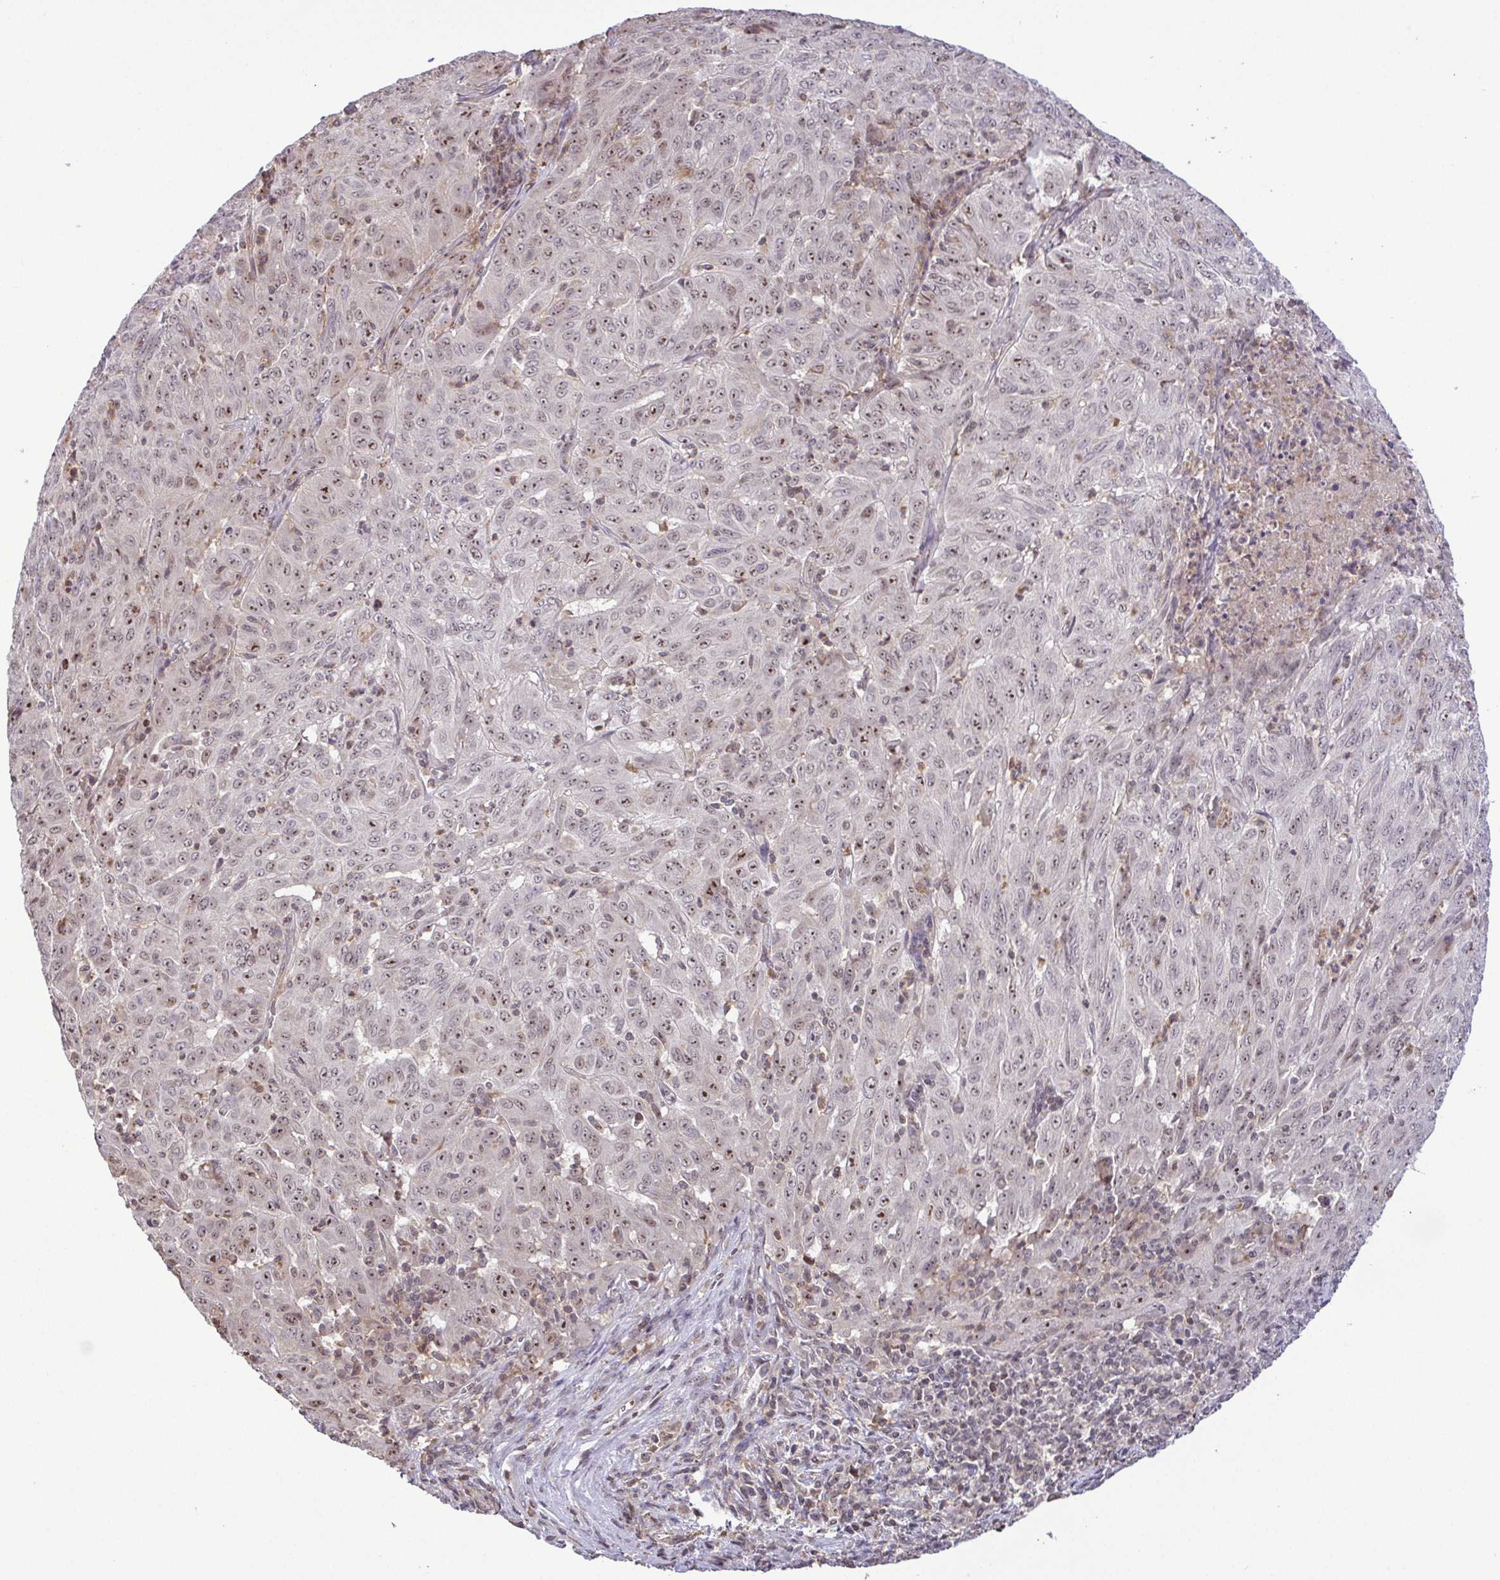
{"staining": {"intensity": "moderate", "quantity": "25%-75%", "location": "nuclear"}, "tissue": "pancreatic cancer", "cell_type": "Tumor cells", "image_type": "cancer", "snomed": [{"axis": "morphology", "description": "Adenocarcinoma, NOS"}, {"axis": "topography", "description": "Pancreas"}], "caption": "Immunohistochemistry (IHC) micrograph of neoplastic tissue: human adenocarcinoma (pancreatic) stained using IHC reveals medium levels of moderate protein expression localized specifically in the nuclear of tumor cells, appearing as a nuclear brown color.", "gene": "RSL24D1", "patient": {"sex": "male", "age": 63}}